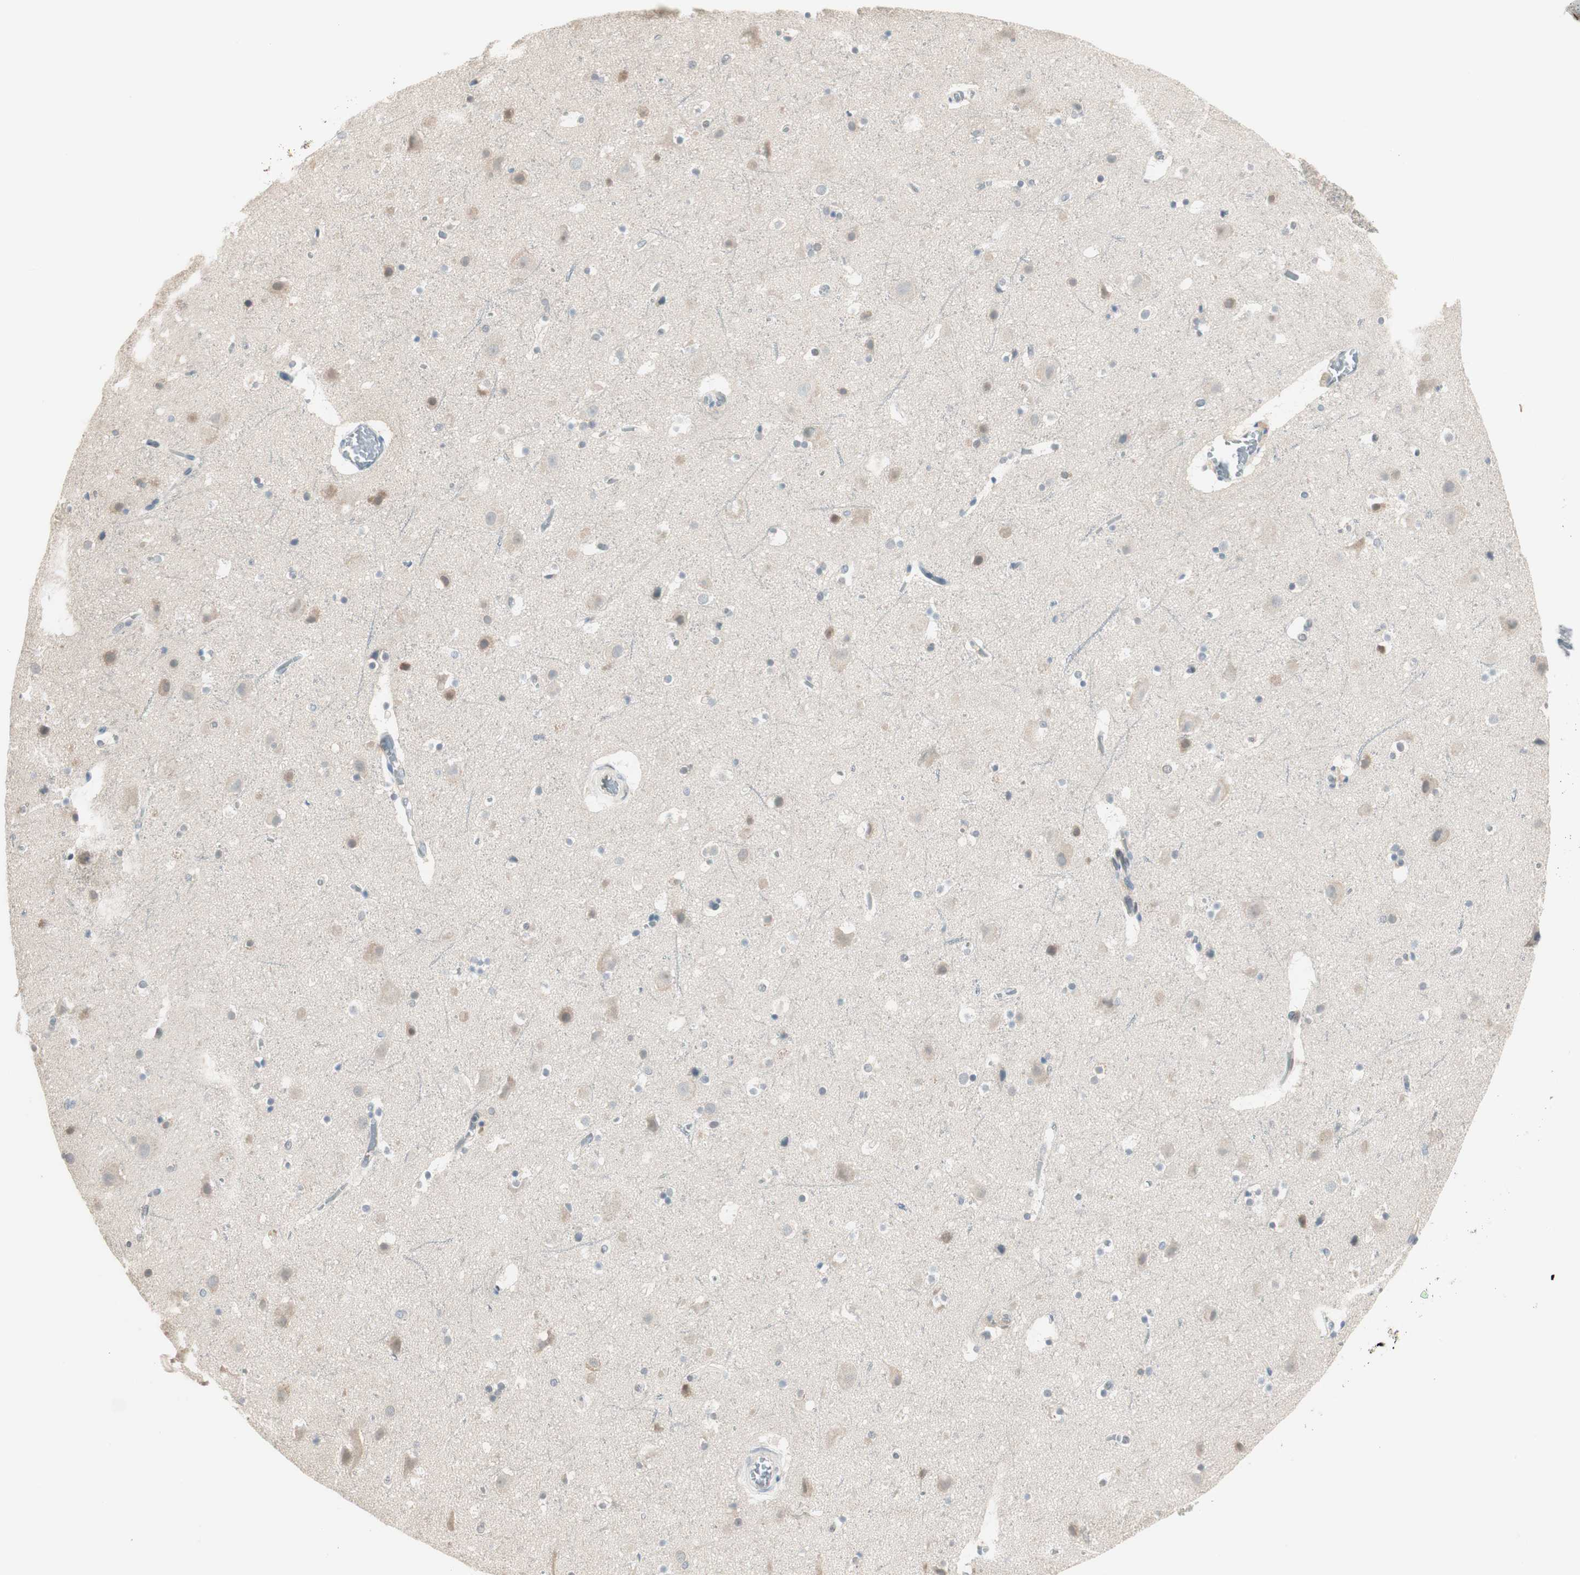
{"staining": {"intensity": "moderate", "quantity": "25%-75%", "location": "nuclear"}, "tissue": "cerebral cortex", "cell_type": "Endothelial cells", "image_type": "normal", "snomed": [{"axis": "morphology", "description": "Normal tissue, NOS"}, {"axis": "topography", "description": "Cerebral cortex"}], "caption": "Brown immunohistochemical staining in normal human cerebral cortex displays moderate nuclear expression in about 25%-75% of endothelial cells.", "gene": "LONP2", "patient": {"sex": "male", "age": 45}}